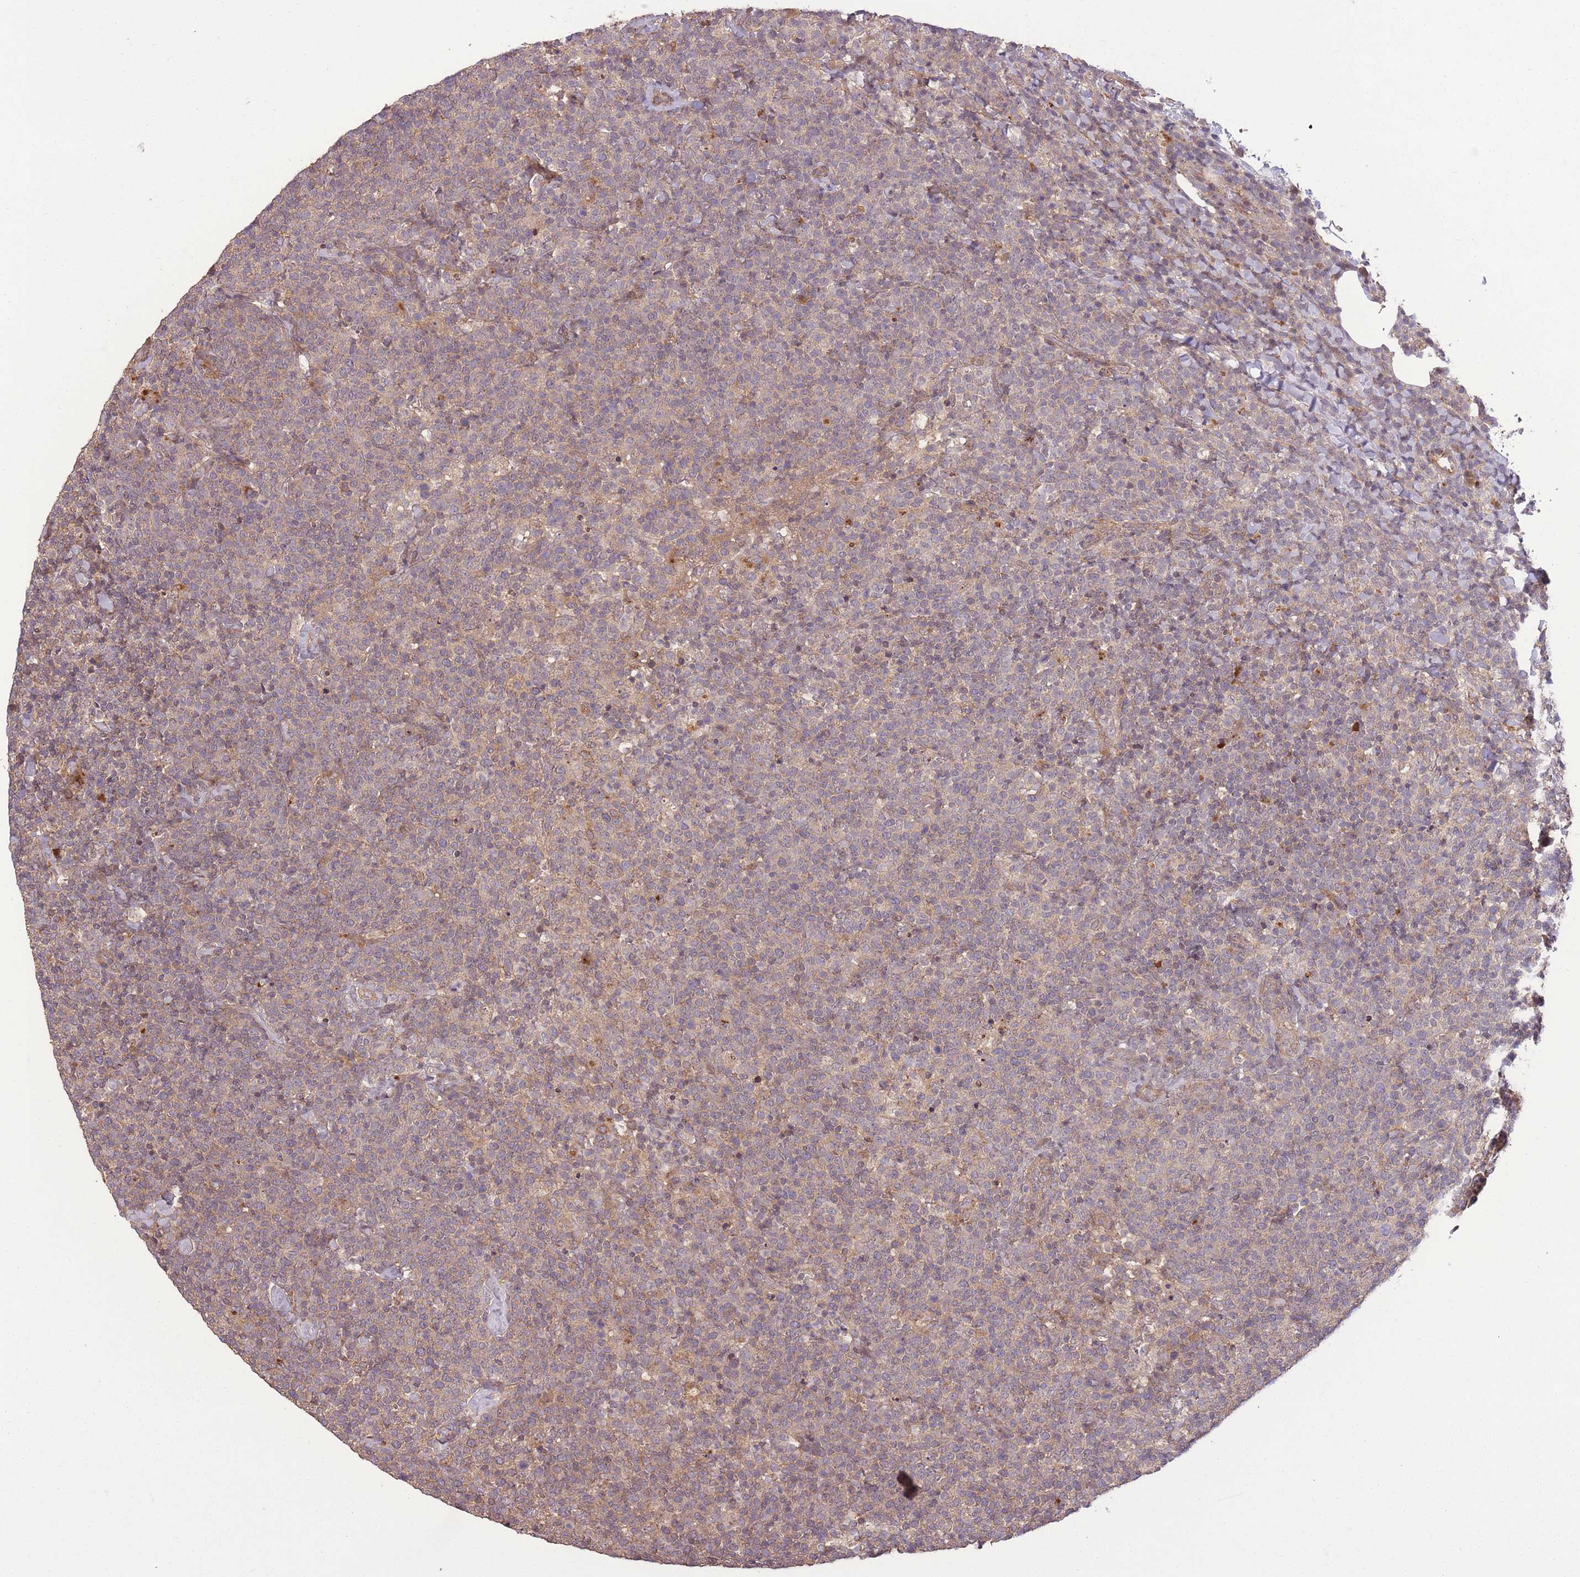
{"staining": {"intensity": "weak", "quantity": "<25%", "location": "cytoplasmic/membranous"}, "tissue": "lymphoma", "cell_type": "Tumor cells", "image_type": "cancer", "snomed": [{"axis": "morphology", "description": "Malignant lymphoma, non-Hodgkin's type, High grade"}, {"axis": "topography", "description": "Lymph node"}], "caption": "This is an immunohistochemistry (IHC) histopathology image of lymphoma. There is no staining in tumor cells.", "gene": "POLR3F", "patient": {"sex": "male", "age": 61}}